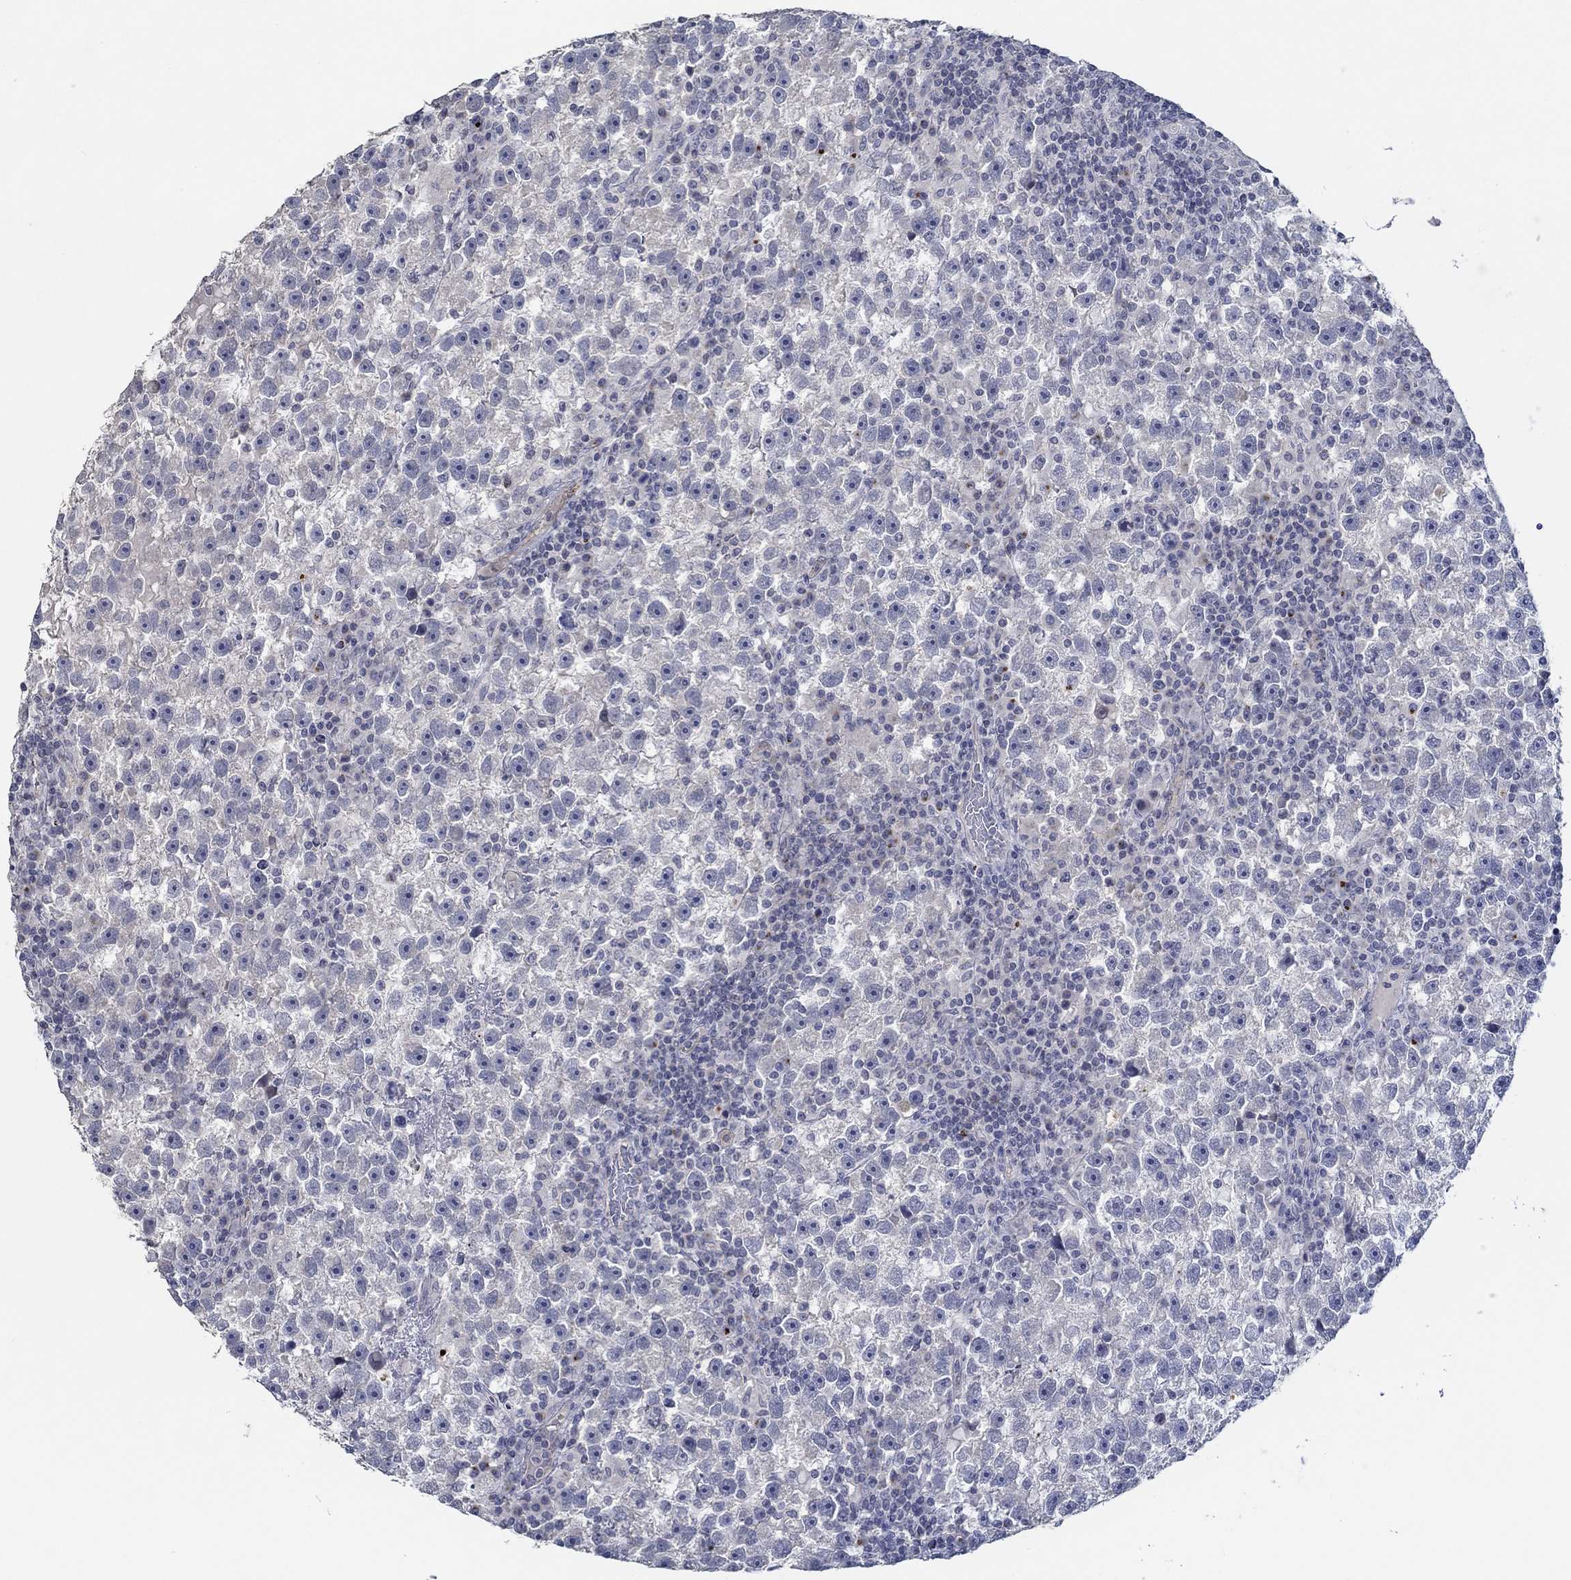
{"staining": {"intensity": "negative", "quantity": "none", "location": "none"}, "tissue": "testis cancer", "cell_type": "Tumor cells", "image_type": "cancer", "snomed": [{"axis": "morphology", "description": "Seminoma, NOS"}, {"axis": "topography", "description": "Testis"}], "caption": "DAB immunohistochemical staining of human seminoma (testis) exhibits no significant positivity in tumor cells.", "gene": "GJA5", "patient": {"sex": "male", "age": 47}}